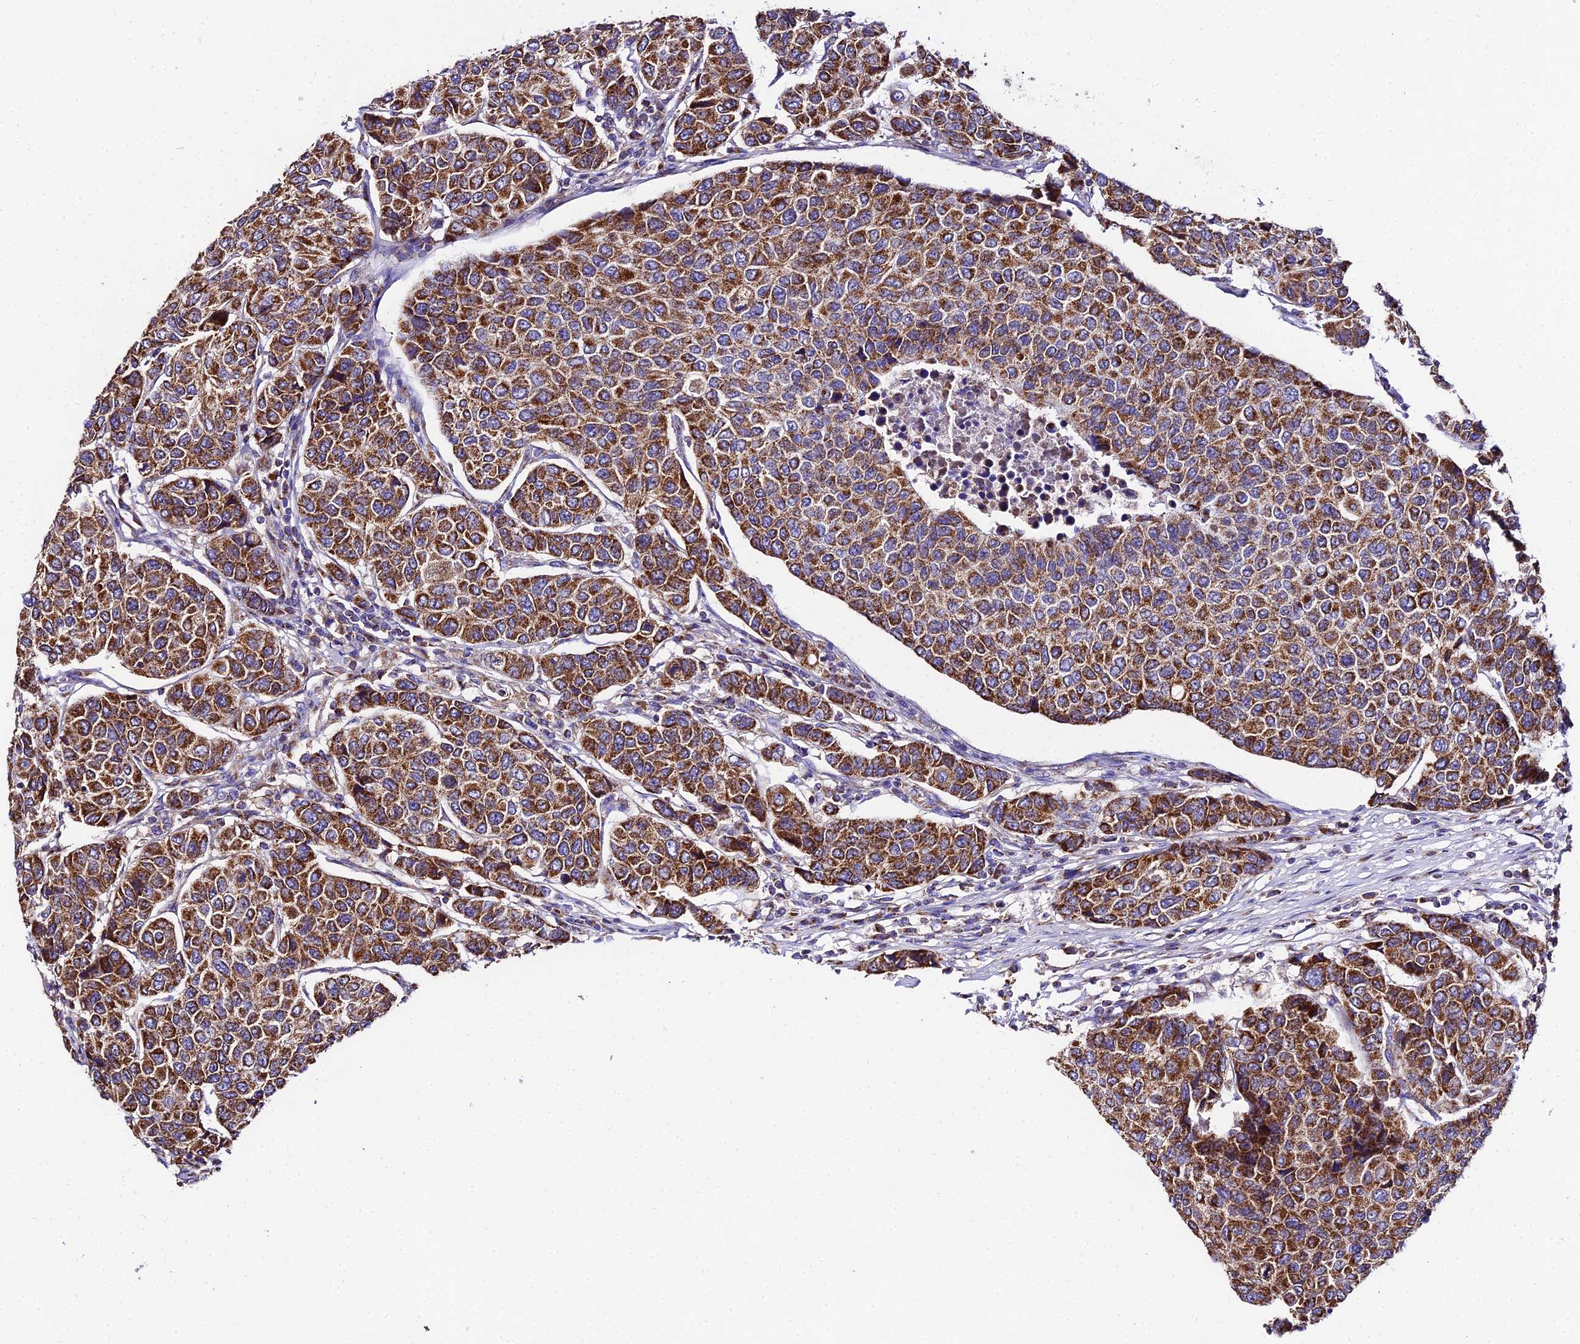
{"staining": {"intensity": "strong", "quantity": ">75%", "location": "cytoplasmic/membranous"}, "tissue": "breast cancer", "cell_type": "Tumor cells", "image_type": "cancer", "snomed": [{"axis": "morphology", "description": "Duct carcinoma"}, {"axis": "topography", "description": "Breast"}], "caption": "Protein expression analysis of human breast cancer (invasive ductal carcinoma) reveals strong cytoplasmic/membranous positivity in about >75% of tumor cells. (Brightfield microscopy of DAB IHC at high magnification).", "gene": "OCIAD1", "patient": {"sex": "female", "age": 55}}